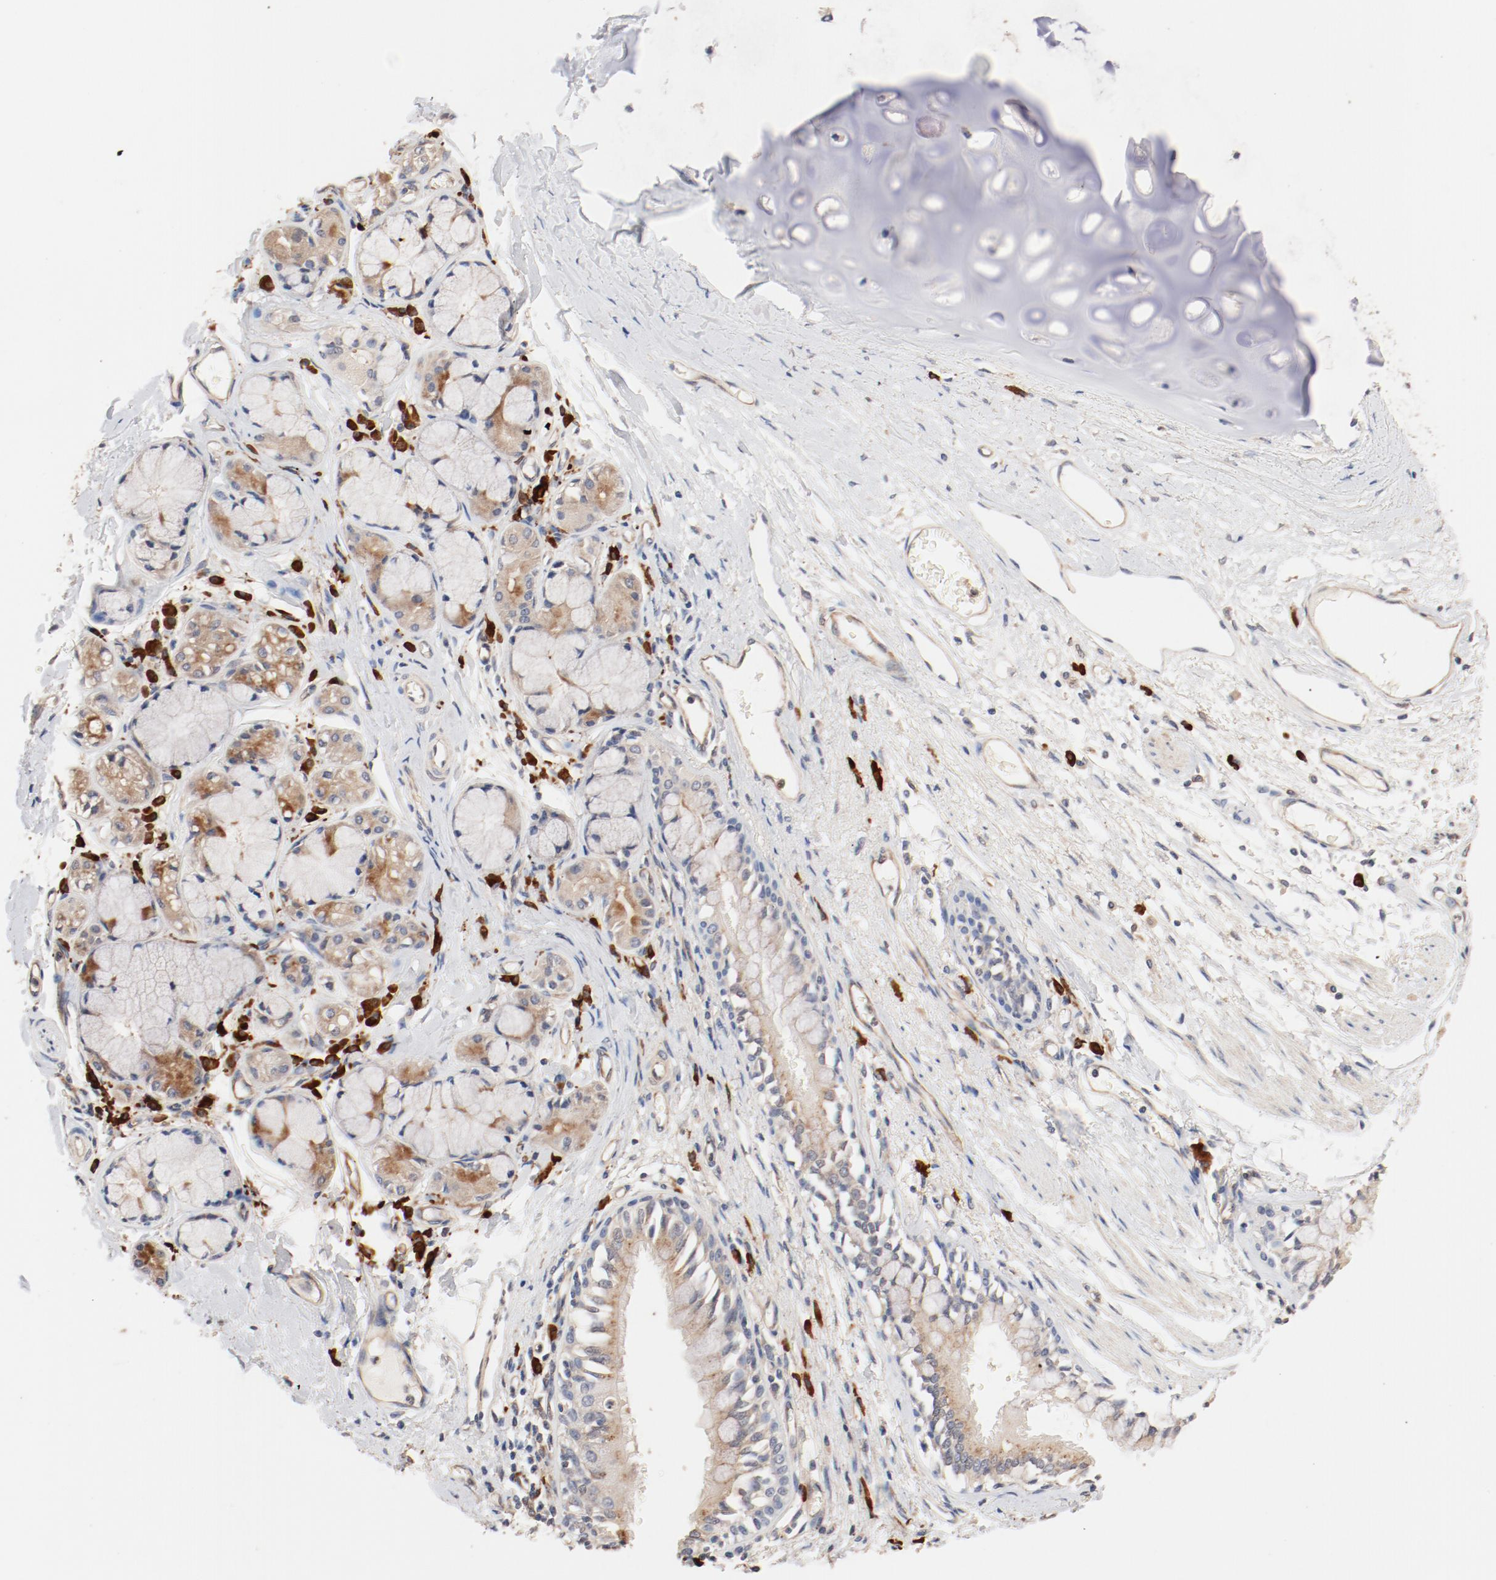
{"staining": {"intensity": "weak", "quantity": "25%-75%", "location": "cytoplasmic/membranous"}, "tissue": "bronchus", "cell_type": "Respiratory epithelial cells", "image_type": "normal", "snomed": [{"axis": "morphology", "description": "Normal tissue, NOS"}, {"axis": "topography", "description": "Bronchus"}, {"axis": "topography", "description": "Lung"}], "caption": "Protein staining reveals weak cytoplasmic/membranous staining in about 25%-75% of respiratory epithelial cells in benign bronchus.", "gene": "UBE2J1", "patient": {"sex": "female", "age": 56}}